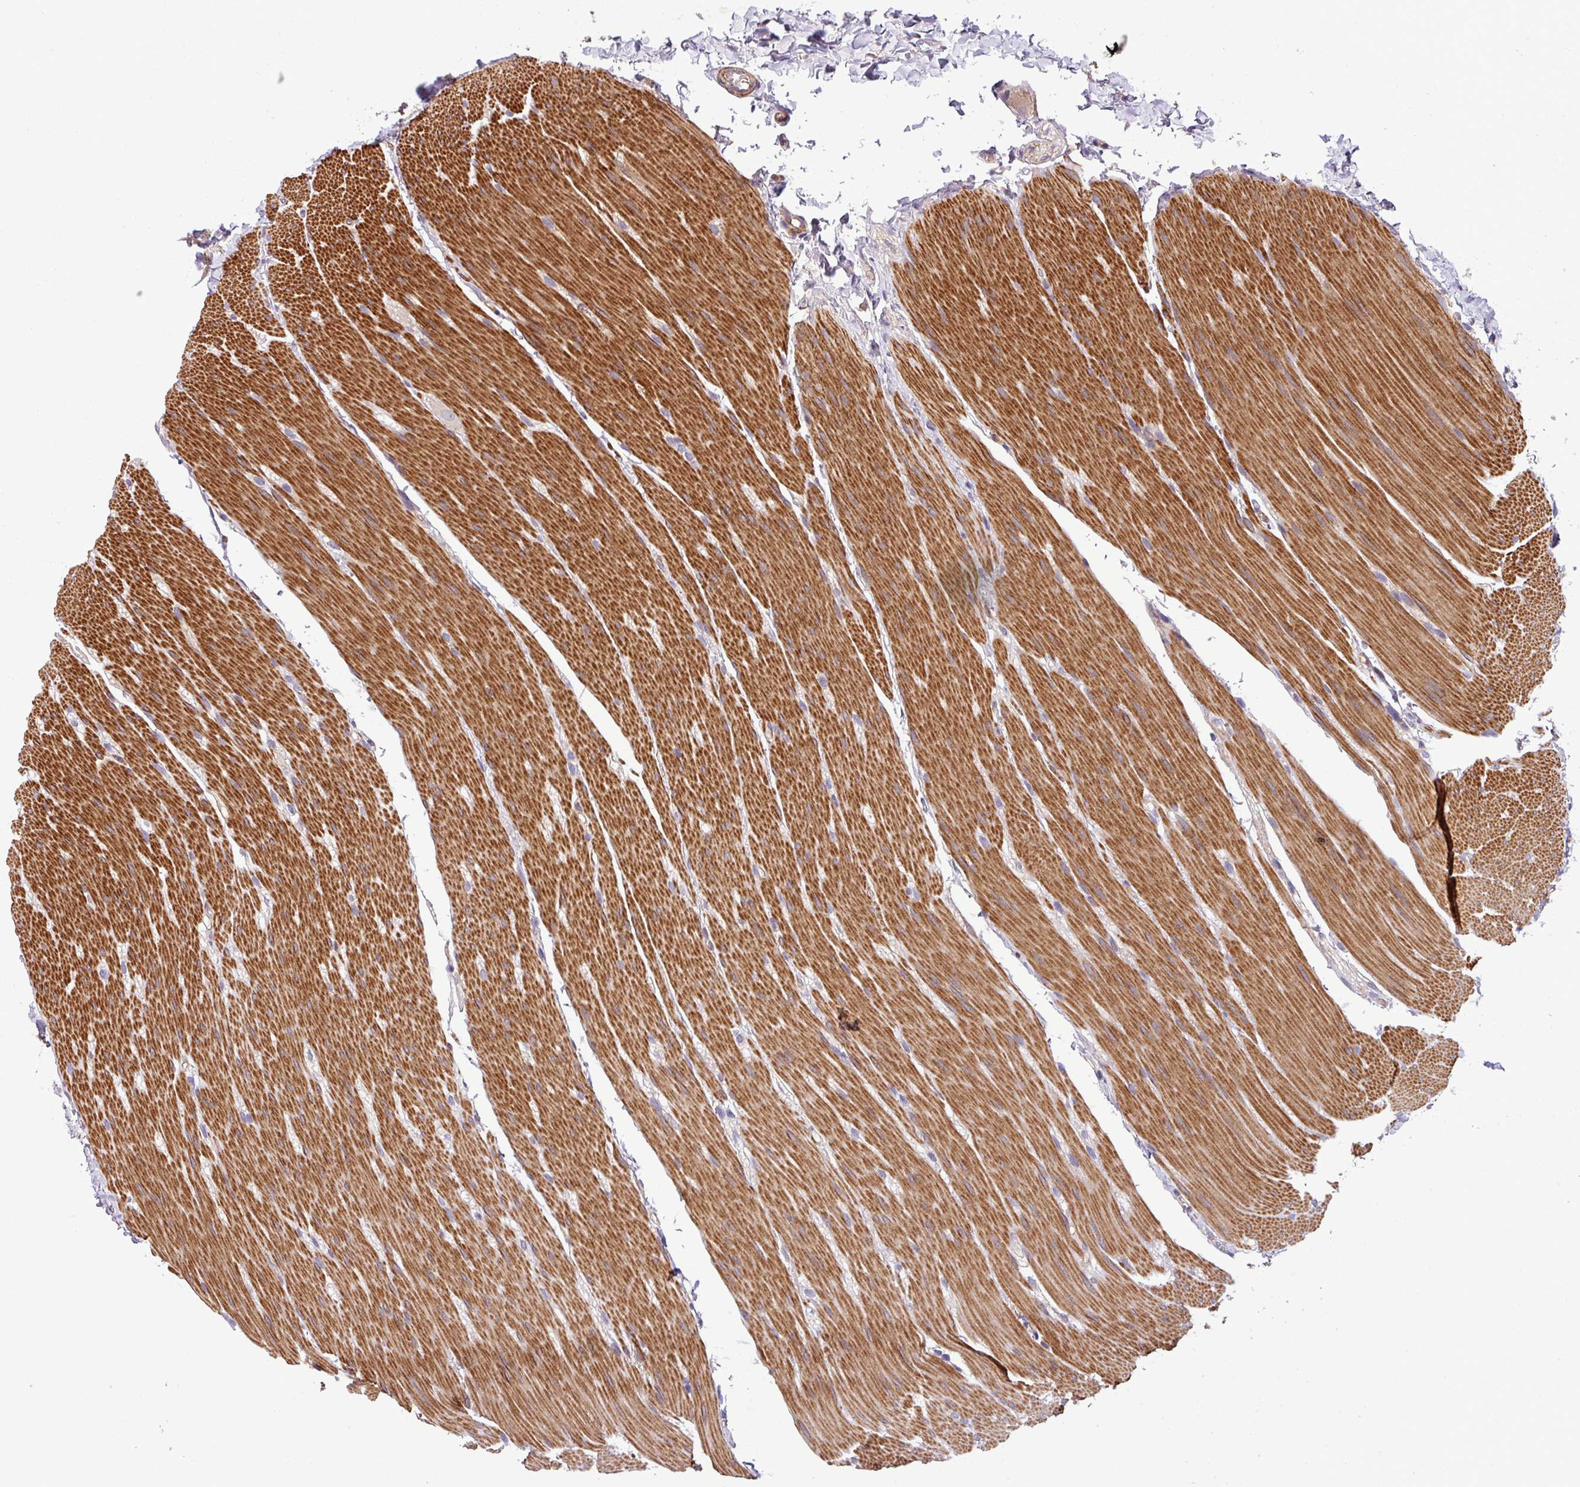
{"staining": {"intensity": "moderate", "quantity": ">75%", "location": "cytoplasmic/membranous"}, "tissue": "colon", "cell_type": "Endothelial cells", "image_type": "normal", "snomed": [{"axis": "morphology", "description": "Normal tissue, NOS"}, {"axis": "topography", "description": "Colon"}], "caption": "The immunohistochemical stain shows moderate cytoplasmic/membranous staining in endothelial cells of unremarkable colon.", "gene": "CASS4", "patient": {"sex": "male", "age": 46}}